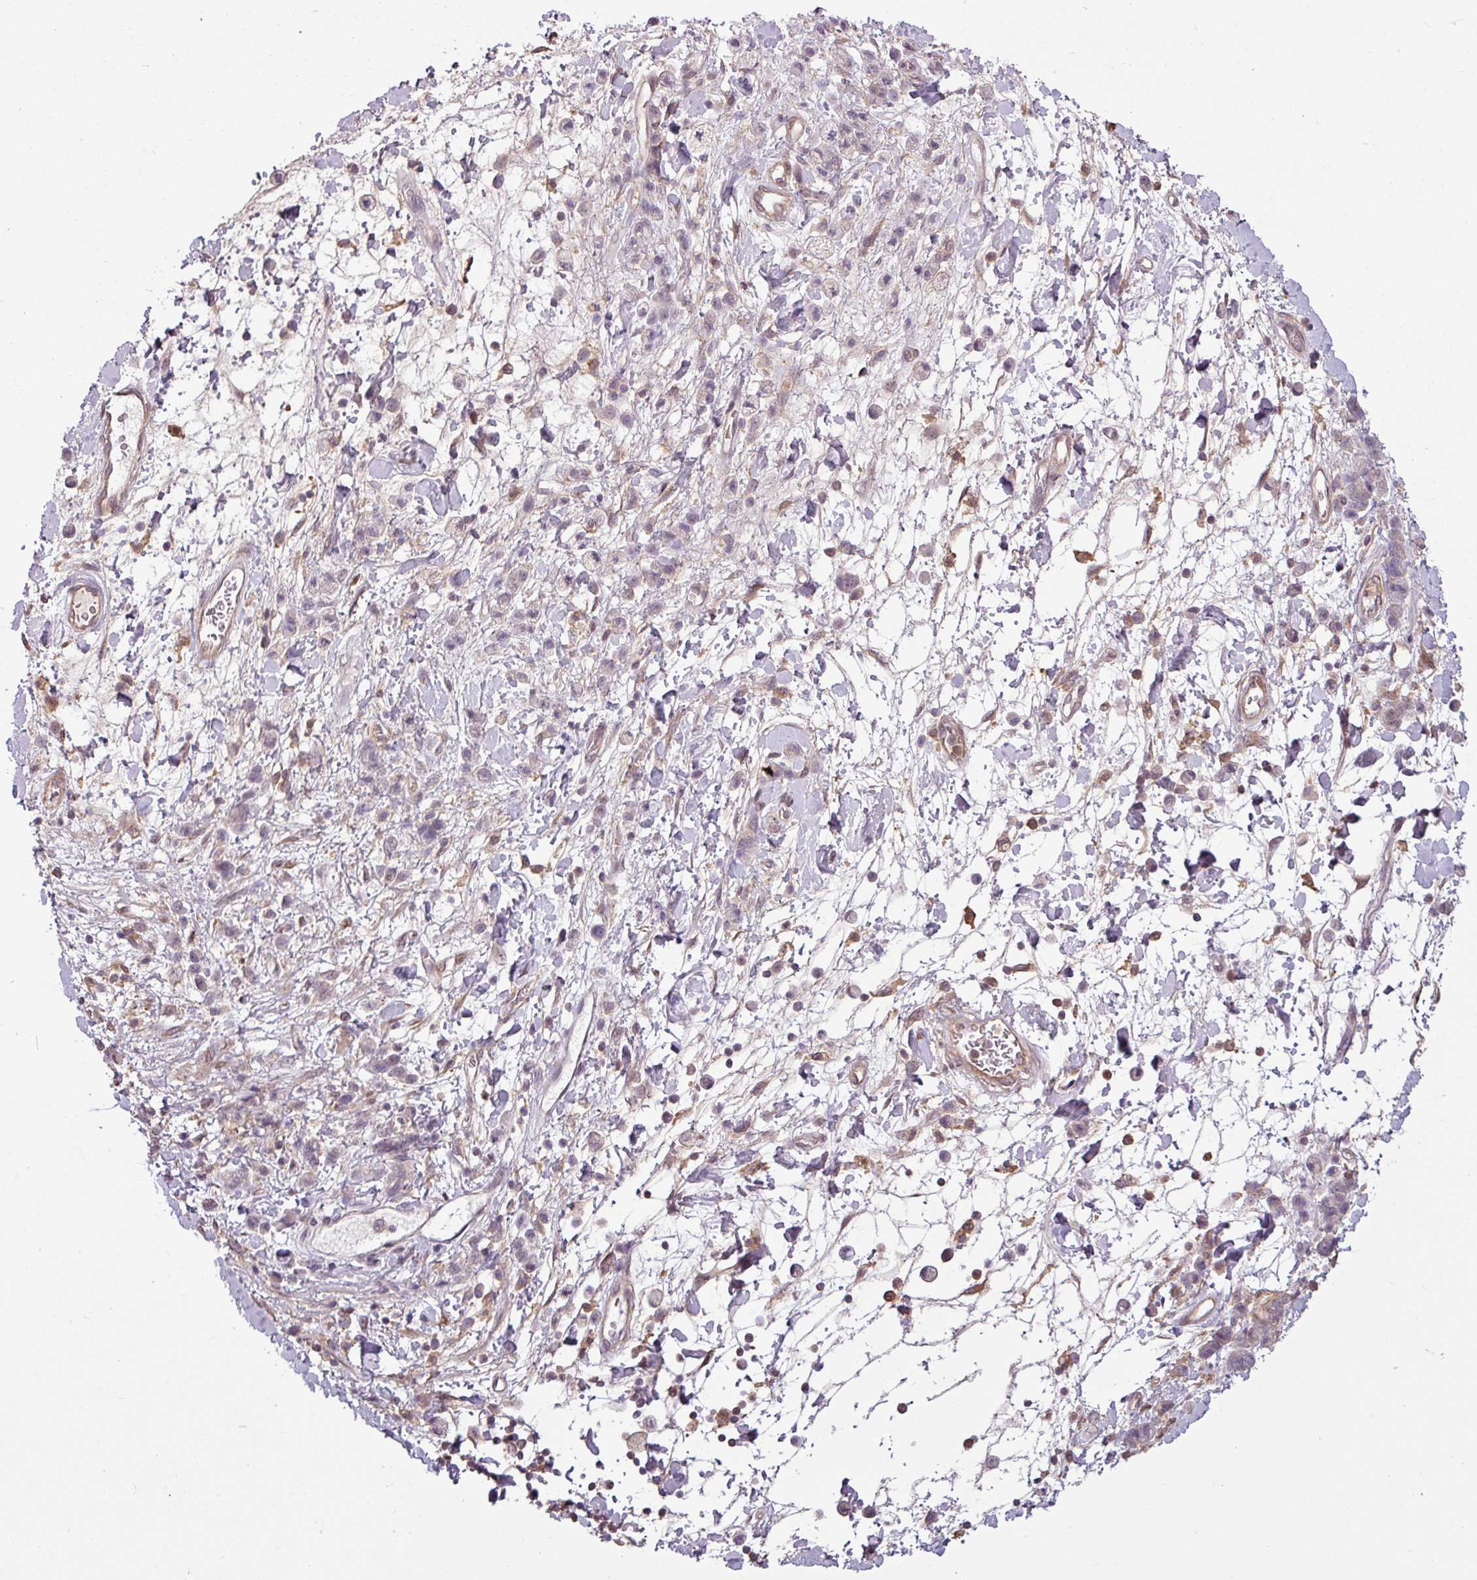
{"staining": {"intensity": "negative", "quantity": "none", "location": "none"}, "tissue": "stomach cancer", "cell_type": "Tumor cells", "image_type": "cancer", "snomed": [{"axis": "morphology", "description": "Adenocarcinoma, NOS"}, {"axis": "topography", "description": "Stomach"}], "caption": "This photomicrograph is of stomach cancer (adenocarcinoma) stained with immunohistochemistry to label a protein in brown with the nuclei are counter-stained blue. There is no expression in tumor cells. (Brightfield microscopy of DAB (3,3'-diaminobenzidine) immunohistochemistry at high magnification).", "gene": "SH3BGRL", "patient": {"sex": "male", "age": 77}}